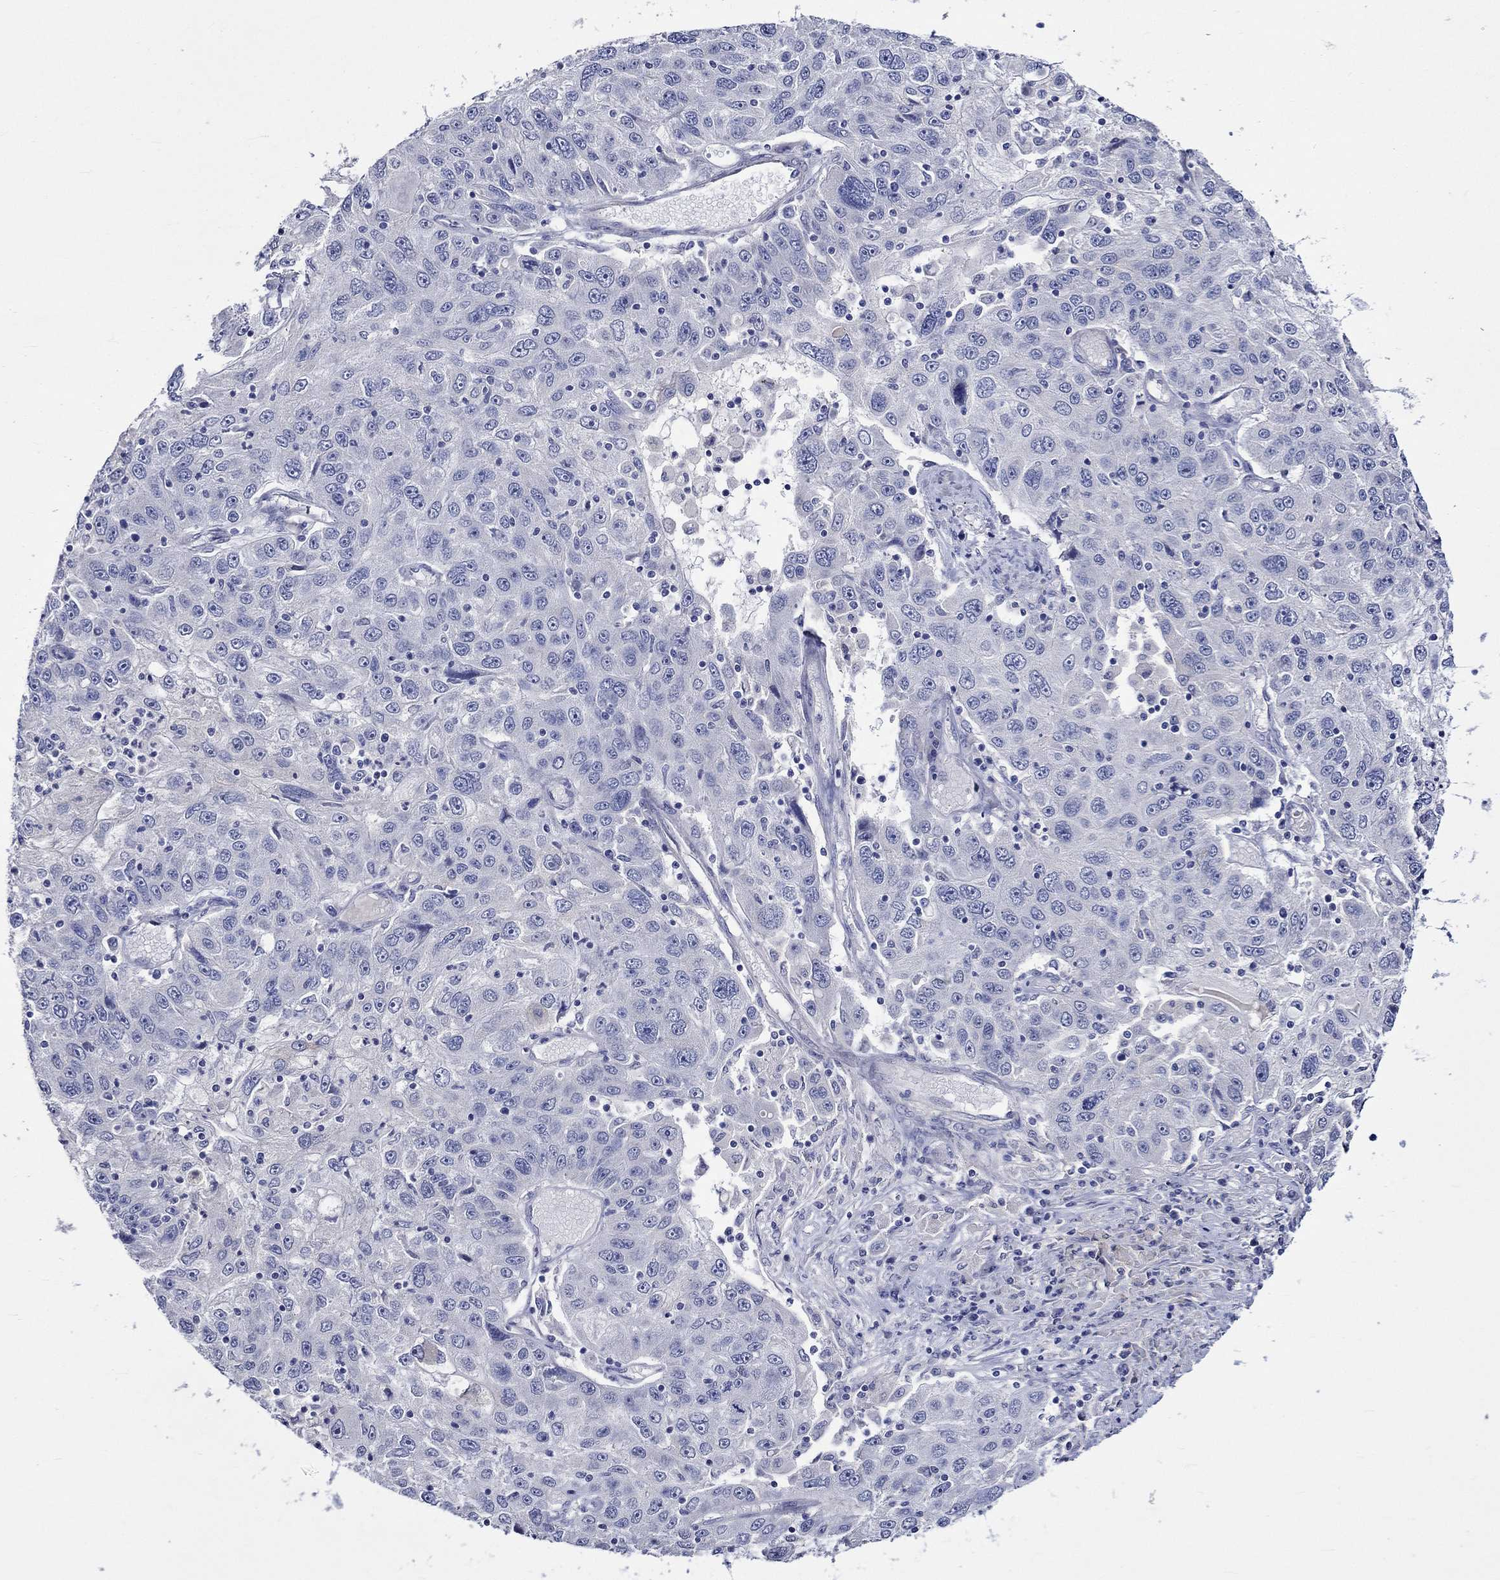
{"staining": {"intensity": "negative", "quantity": "none", "location": "none"}, "tissue": "stomach cancer", "cell_type": "Tumor cells", "image_type": "cancer", "snomed": [{"axis": "morphology", "description": "Adenocarcinoma, NOS"}, {"axis": "topography", "description": "Stomach"}], "caption": "Human stomach adenocarcinoma stained for a protein using IHC reveals no expression in tumor cells.", "gene": "CRYAB", "patient": {"sex": "male", "age": 56}}